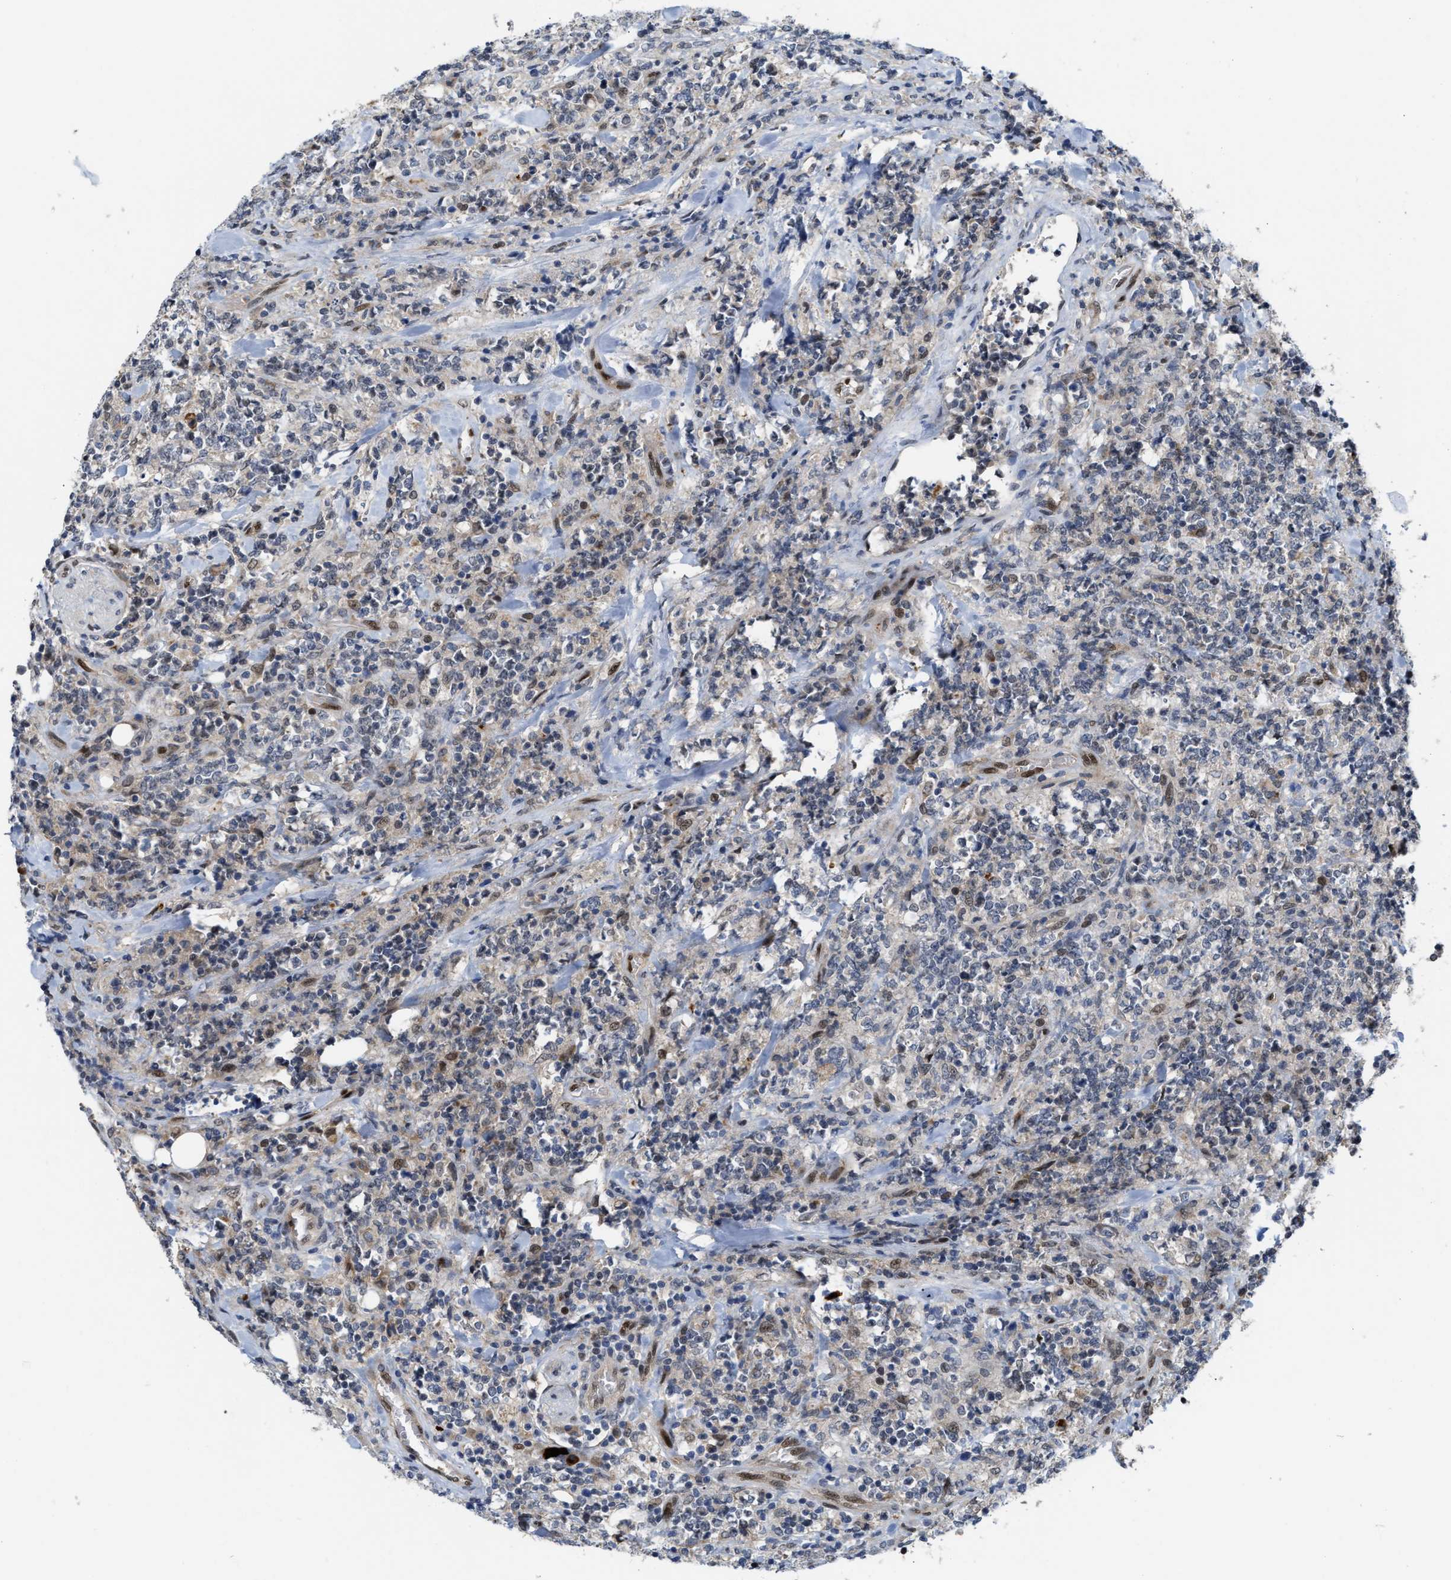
{"staining": {"intensity": "weak", "quantity": "<25%", "location": "cytoplasmic/membranous"}, "tissue": "lymphoma", "cell_type": "Tumor cells", "image_type": "cancer", "snomed": [{"axis": "morphology", "description": "Malignant lymphoma, non-Hodgkin's type, High grade"}, {"axis": "topography", "description": "Soft tissue"}], "caption": "The immunohistochemistry (IHC) image has no significant positivity in tumor cells of high-grade malignant lymphoma, non-Hodgkin's type tissue.", "gene": "TCF4", "patient": {"sex": "male", "age": 18}}